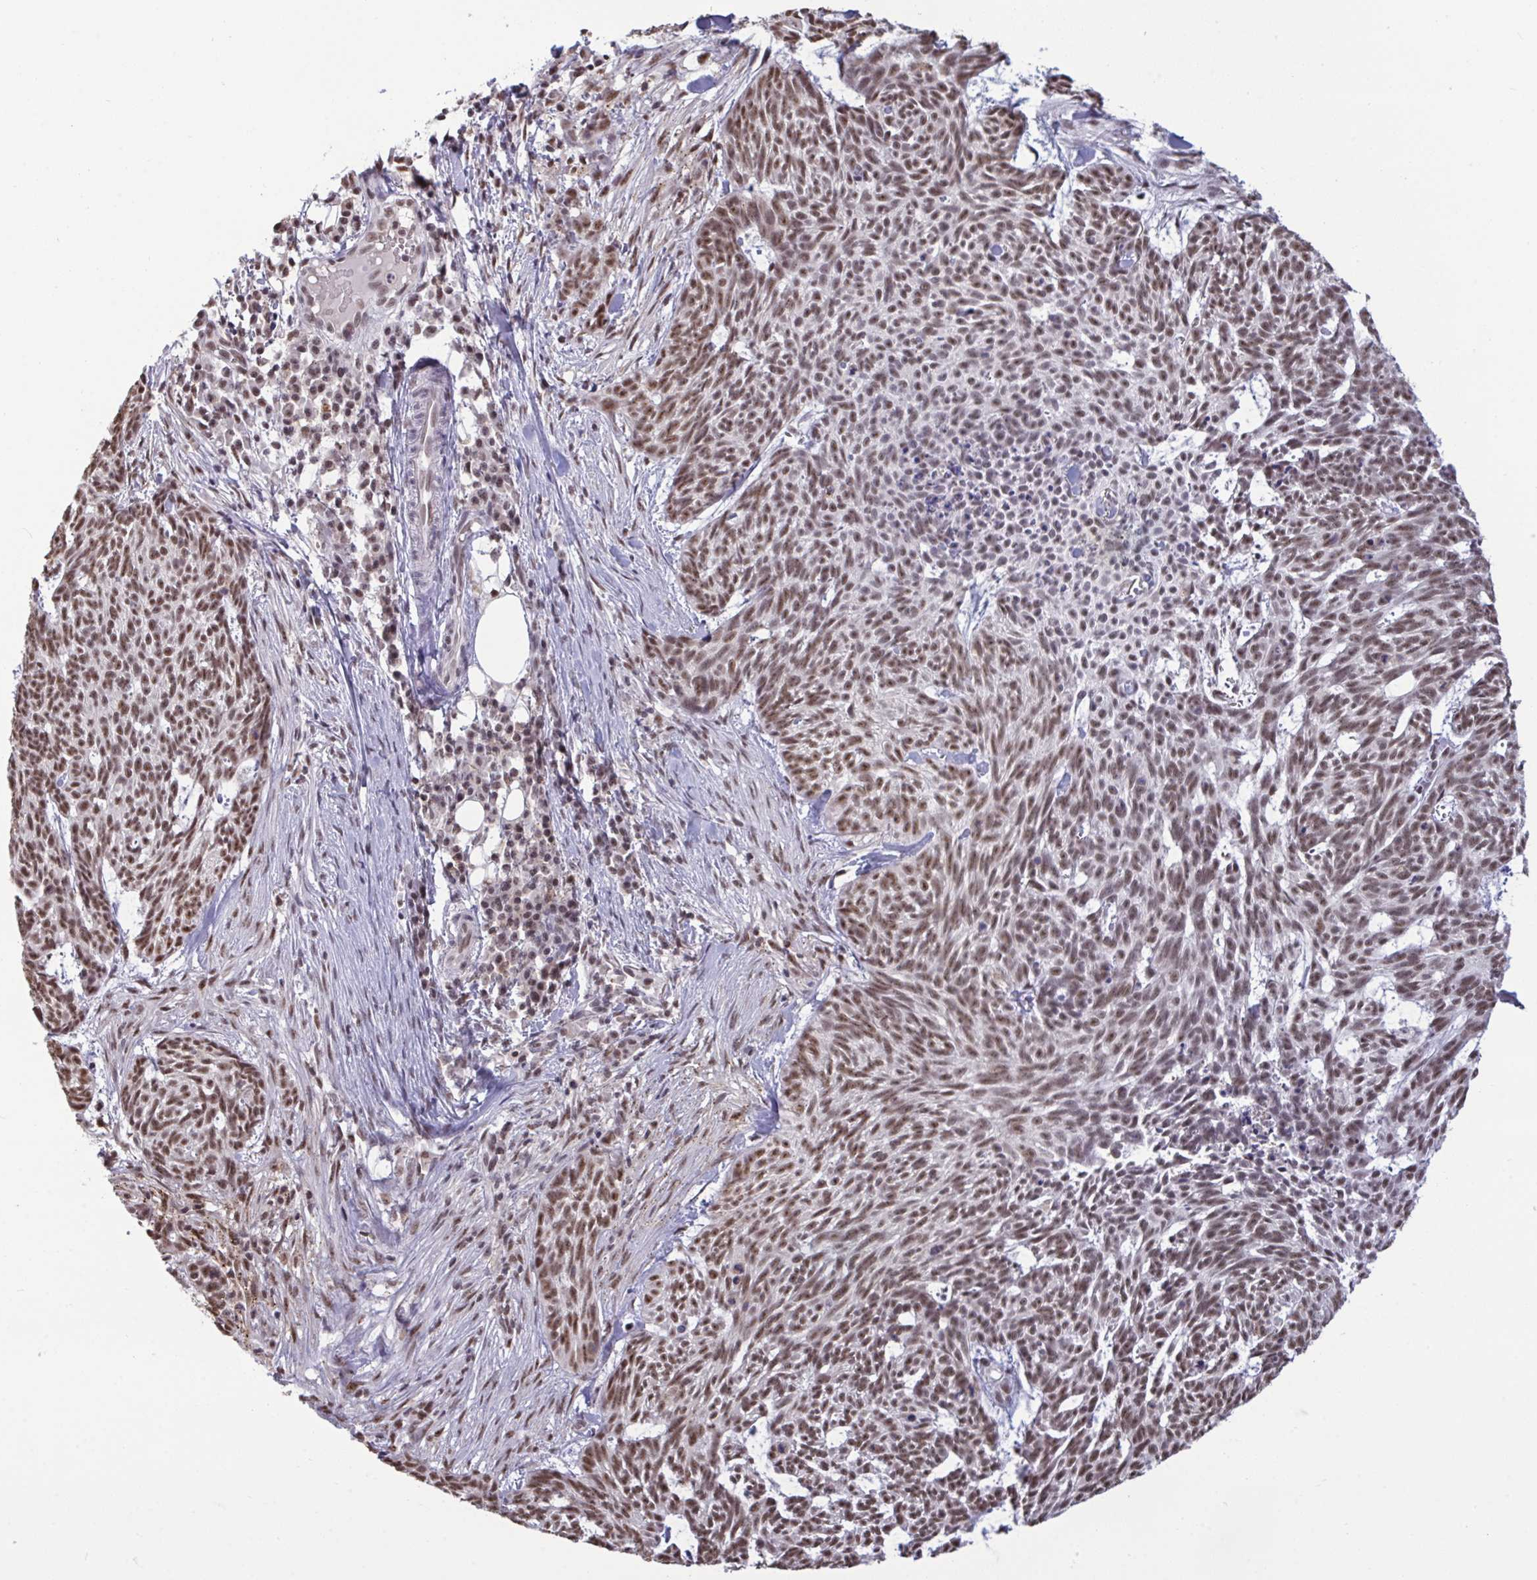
{"staining": {"intensity": "moderate", "quantity": ">75%", "location": "nuclear"}, "tissue": "skin cancer", "cell_type": "Tumor cells", "image_type": "cancer", "snomed": [{"axis": "morphology", "description": "Basal cell carcinoma"}, {"axis": "topography", "description": "Skin"}], "caption": "DAB immunohistochemical staining of human skin cancer displays moderate nuclear protein positivity in approximately >75% of tumor cells. (Brightfield microscopy of DAB IHC at high magnification).", "gene": "PUF60", "patient": {"sex": "female", "age": 93}}